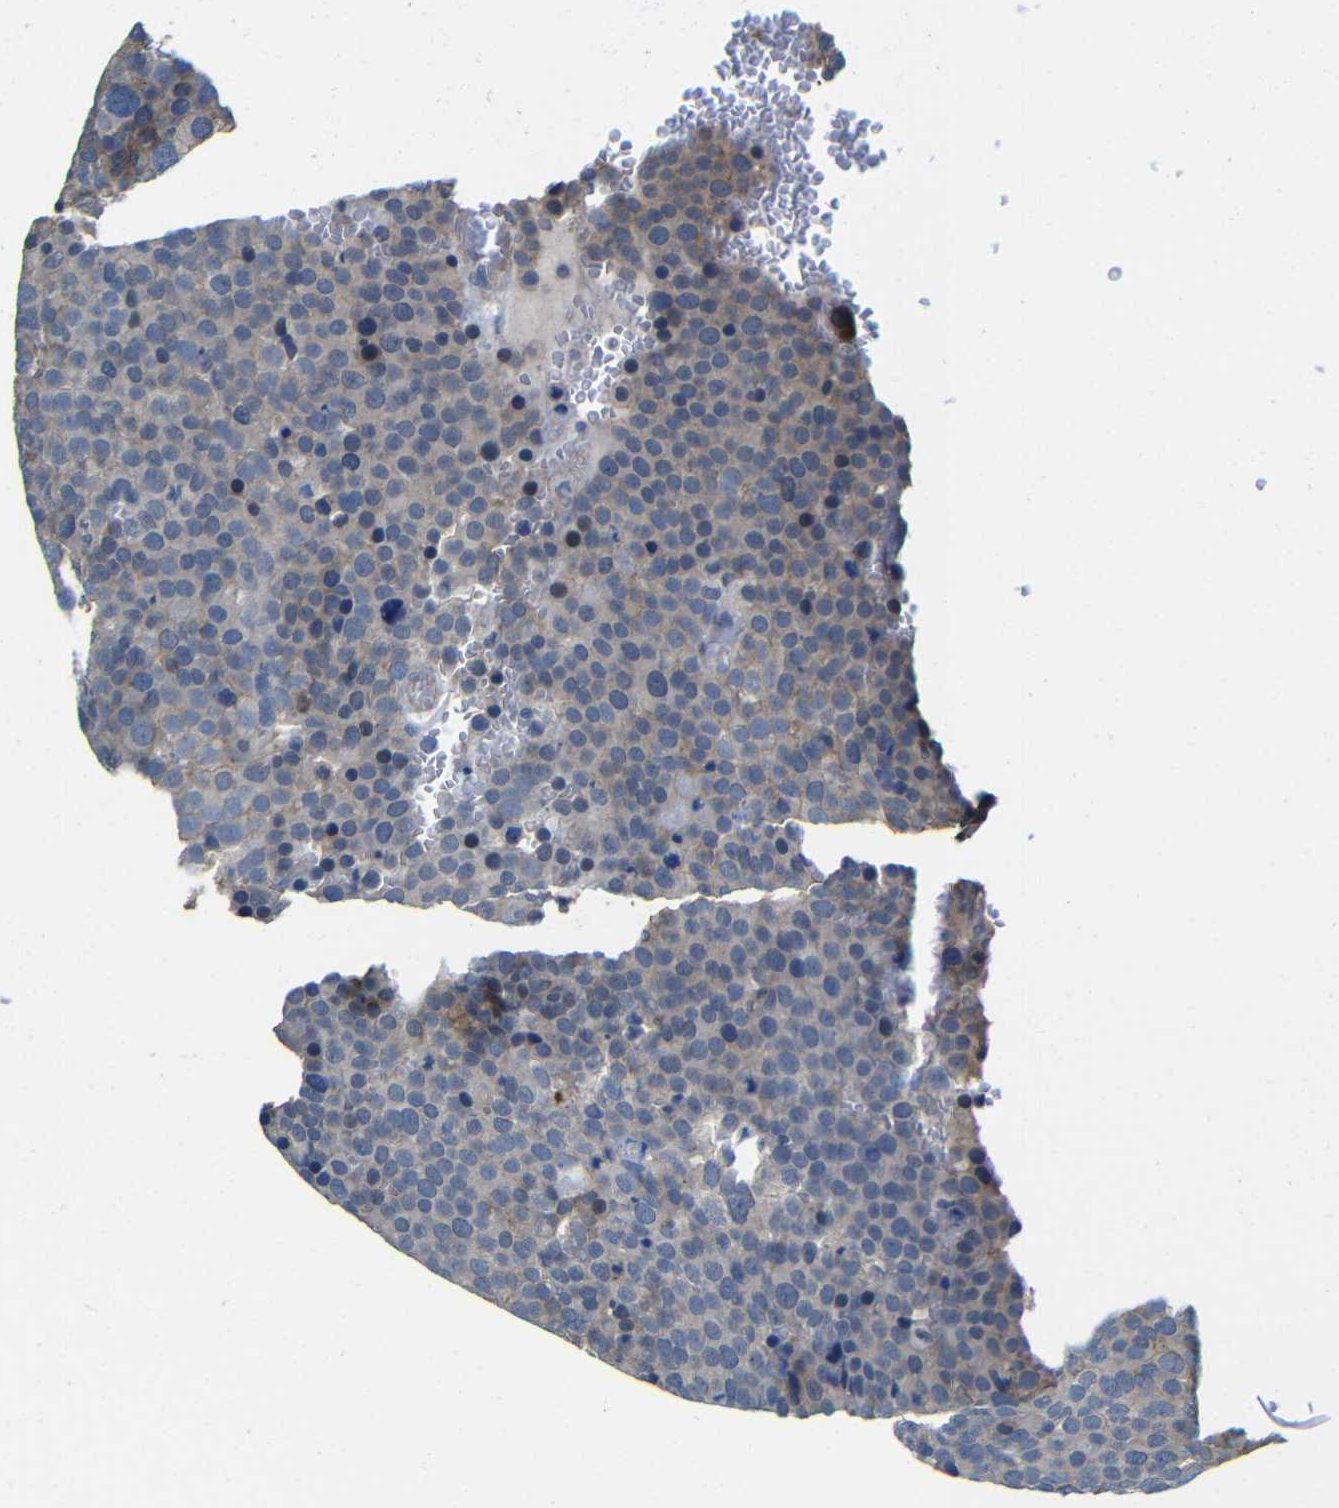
{"staining": {"intensity": "weak", "quantity": "<25%", "location": "cytoplasmic/membranous"}, "tissue": "testis cancer", "cell_type": "Tumor cells", "image_type": "cancer", "snomed": [{"axis": "morphology", "description": "Seminoma, NOS"}, {"axis": "topography", "description": "Testis"}], "caption": "Immunohistochemistry of human testis cancer (seminoma) exhibits no expression in tumor cells.", "gene": "ZNF90", "patient": {"sex": "male", "age": 71}}